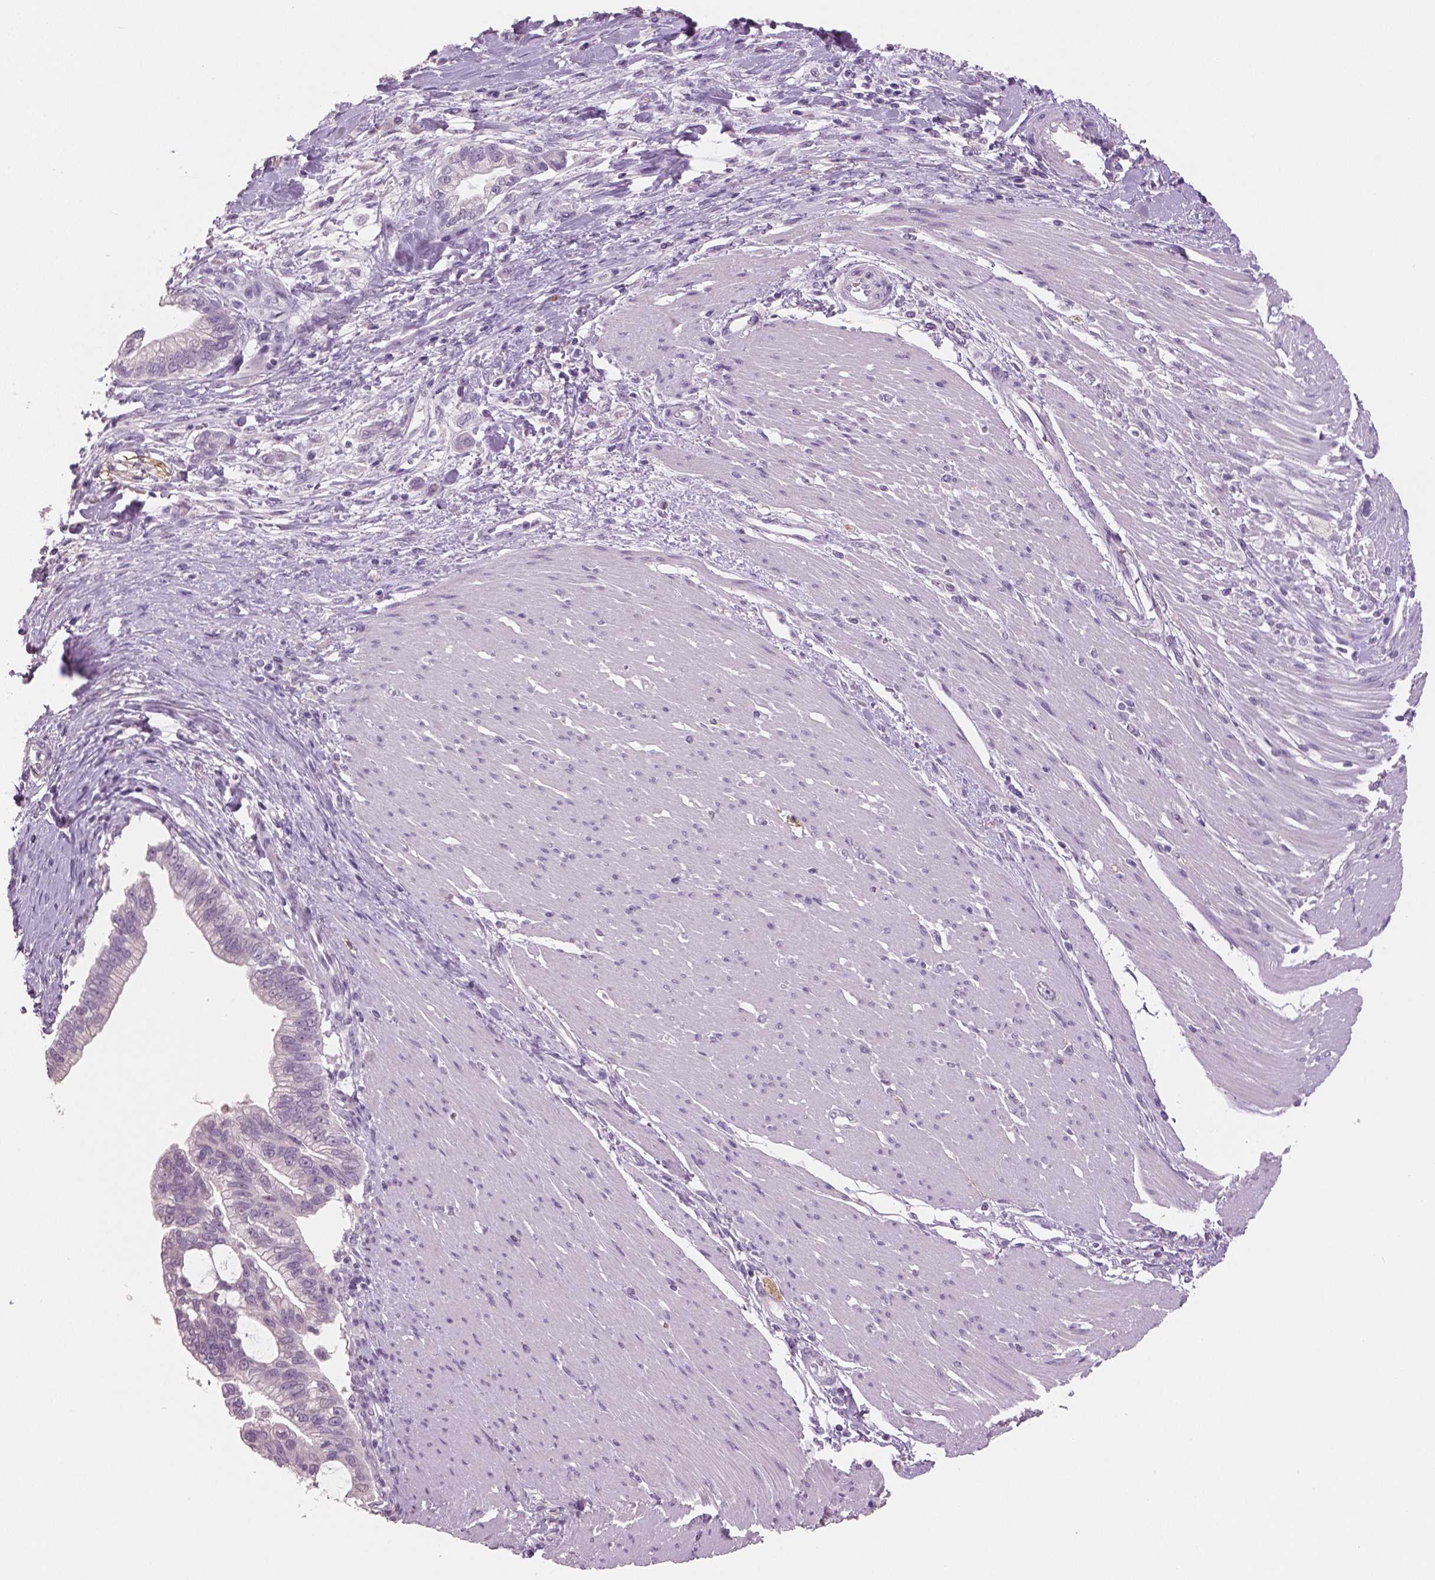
{"staining": {"intensity": "negative", "quantity": "none", "location": "none"}, "tissue": "pancreatic cancer", "cell_type": "Tumor cells", "image_type": "cancer", "snomed": [{"axis": "morphology", "description": "Adenocarcinoma, NOS"}, {"axis": "topography", "description": "Pancreas"}], "caption": "The IHC histopathology image has no significant expression in tumor cells of pancreatic adenocarcinoma tissue.", "gene": "NECAB2", "patient": {"sex": "male", "age": 70}}